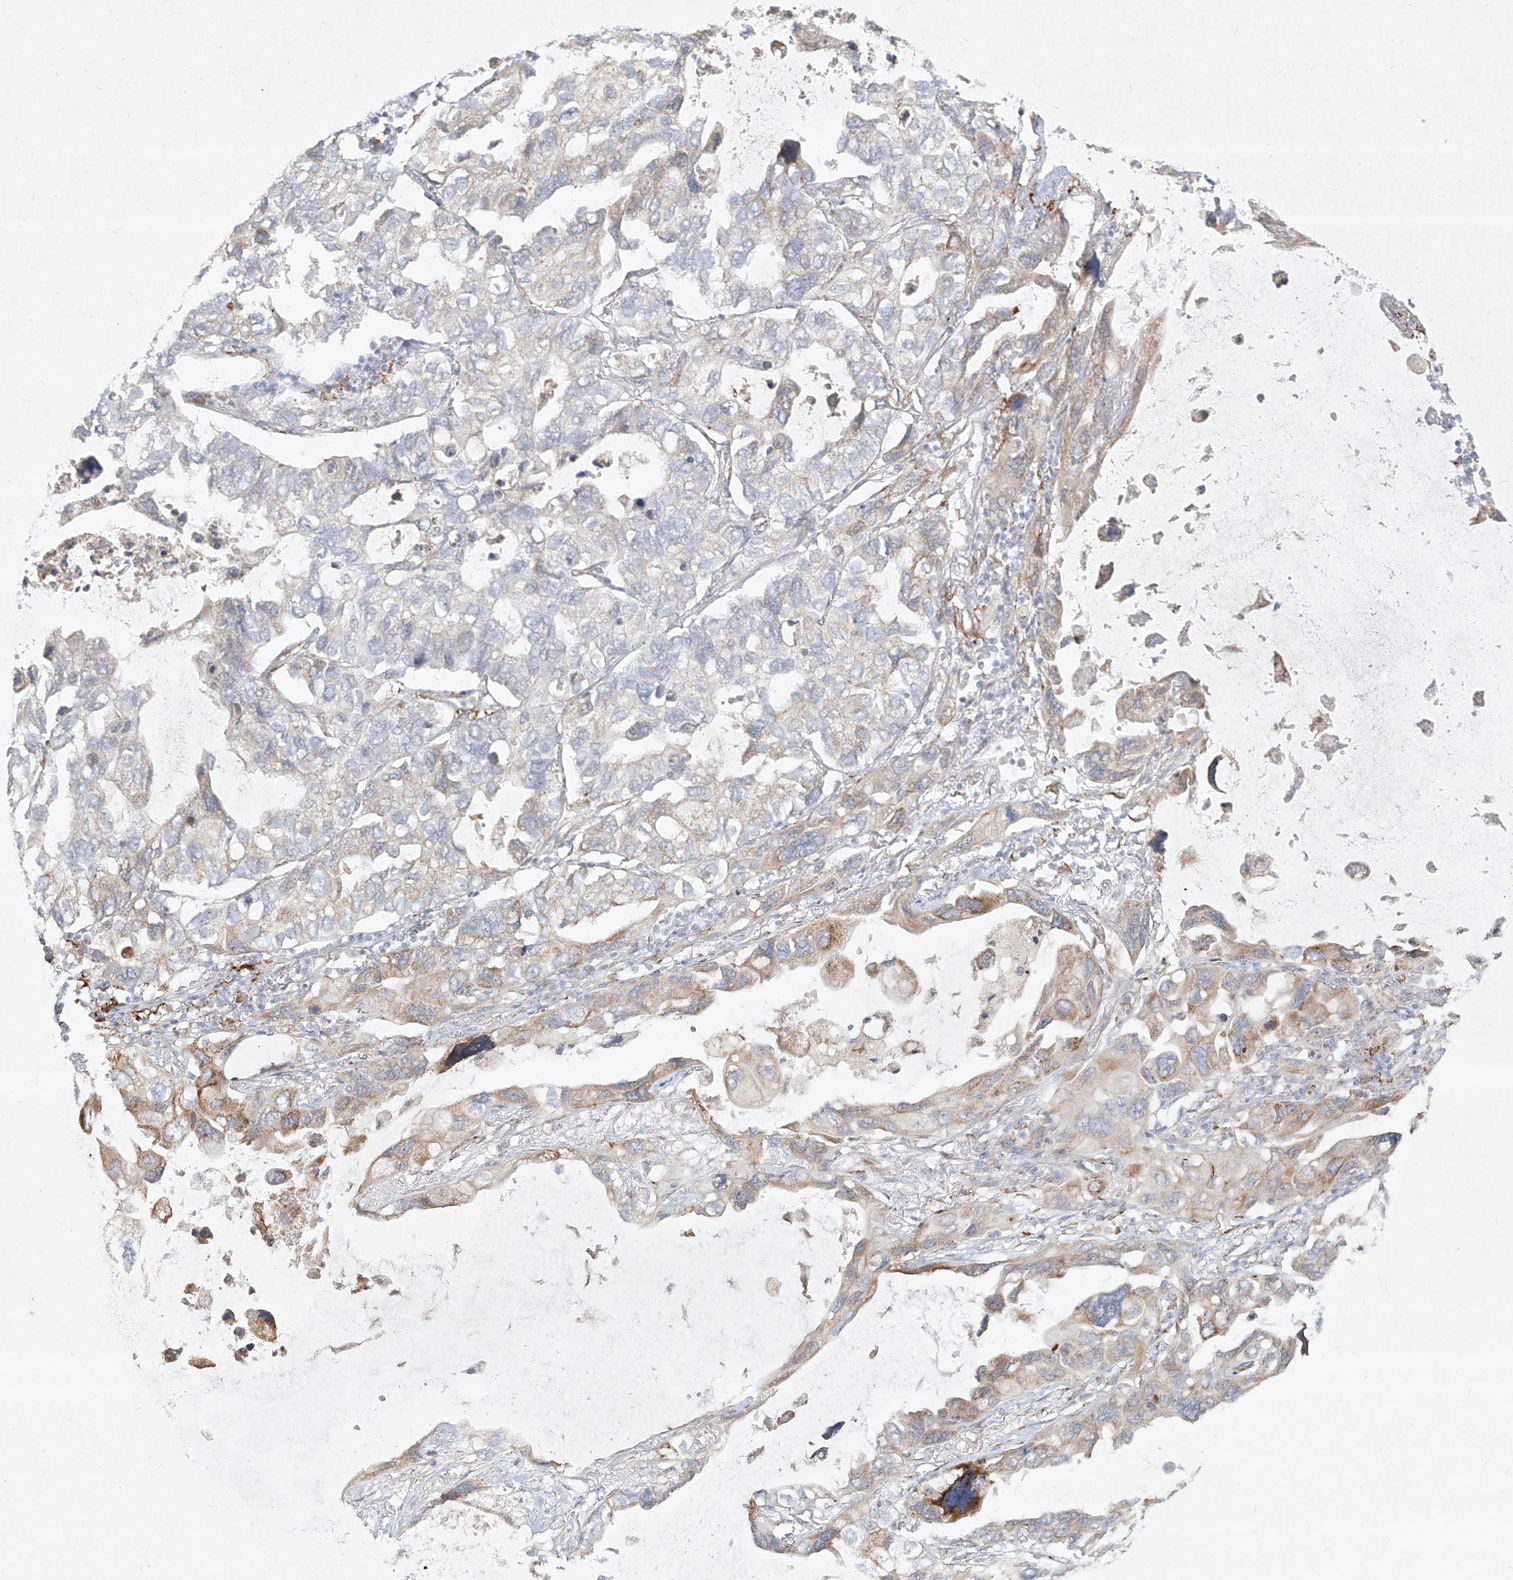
{"staining": {"intensity": "weak", "quantity": "<25%", "location": "cytoplasmic/membranous"}, "tissue": "lung cancer", "cell_type": "Tumor cells", "image_type": "cancer", "snomed": [{"axis": "morphology", "description": "Squamous cell carcinoma, NOS"}, {"axis": "topography", "description": "Lung"}], "caption": "Lung cancer was stained to show a protein in brown. There is no significant expression in tumor cells.", "gene": "CD209", "patient": {"sex": "female", "age": 73}}